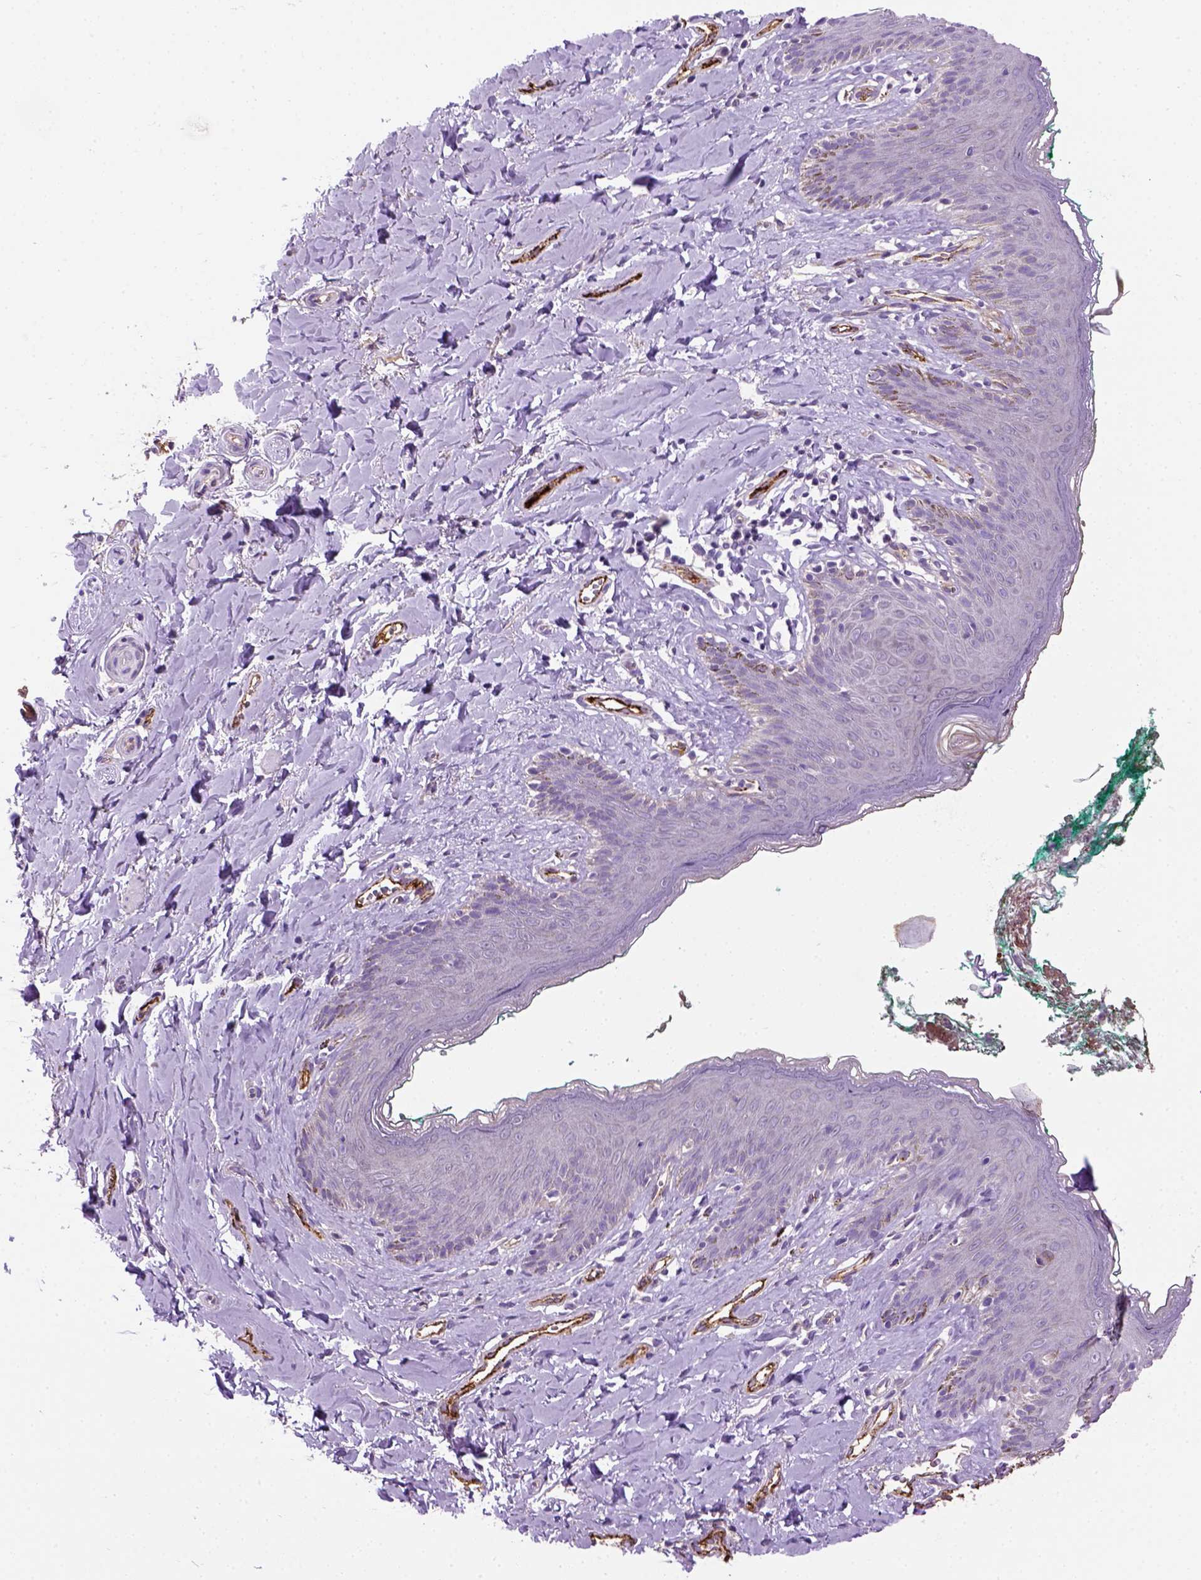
{"staining": {"intensity": "negative", "quantity": "none", "location": "none"}, "tissue": "skin", "cell_type": "Epidermal cells", "image_type": "normal", "snomed": [{"axis": "morphology", "description": "Normal tissue, NOS"}, {"axis": "topography", "description": "Vulva"}], "caption": "Immunohistochemistry photomicrograph of benign skin: skin stained with DAB demonstrates no significant protein staining in epidermal cells.", "gene": "VWF", "patient": {"sex": "female", "age": 66}}